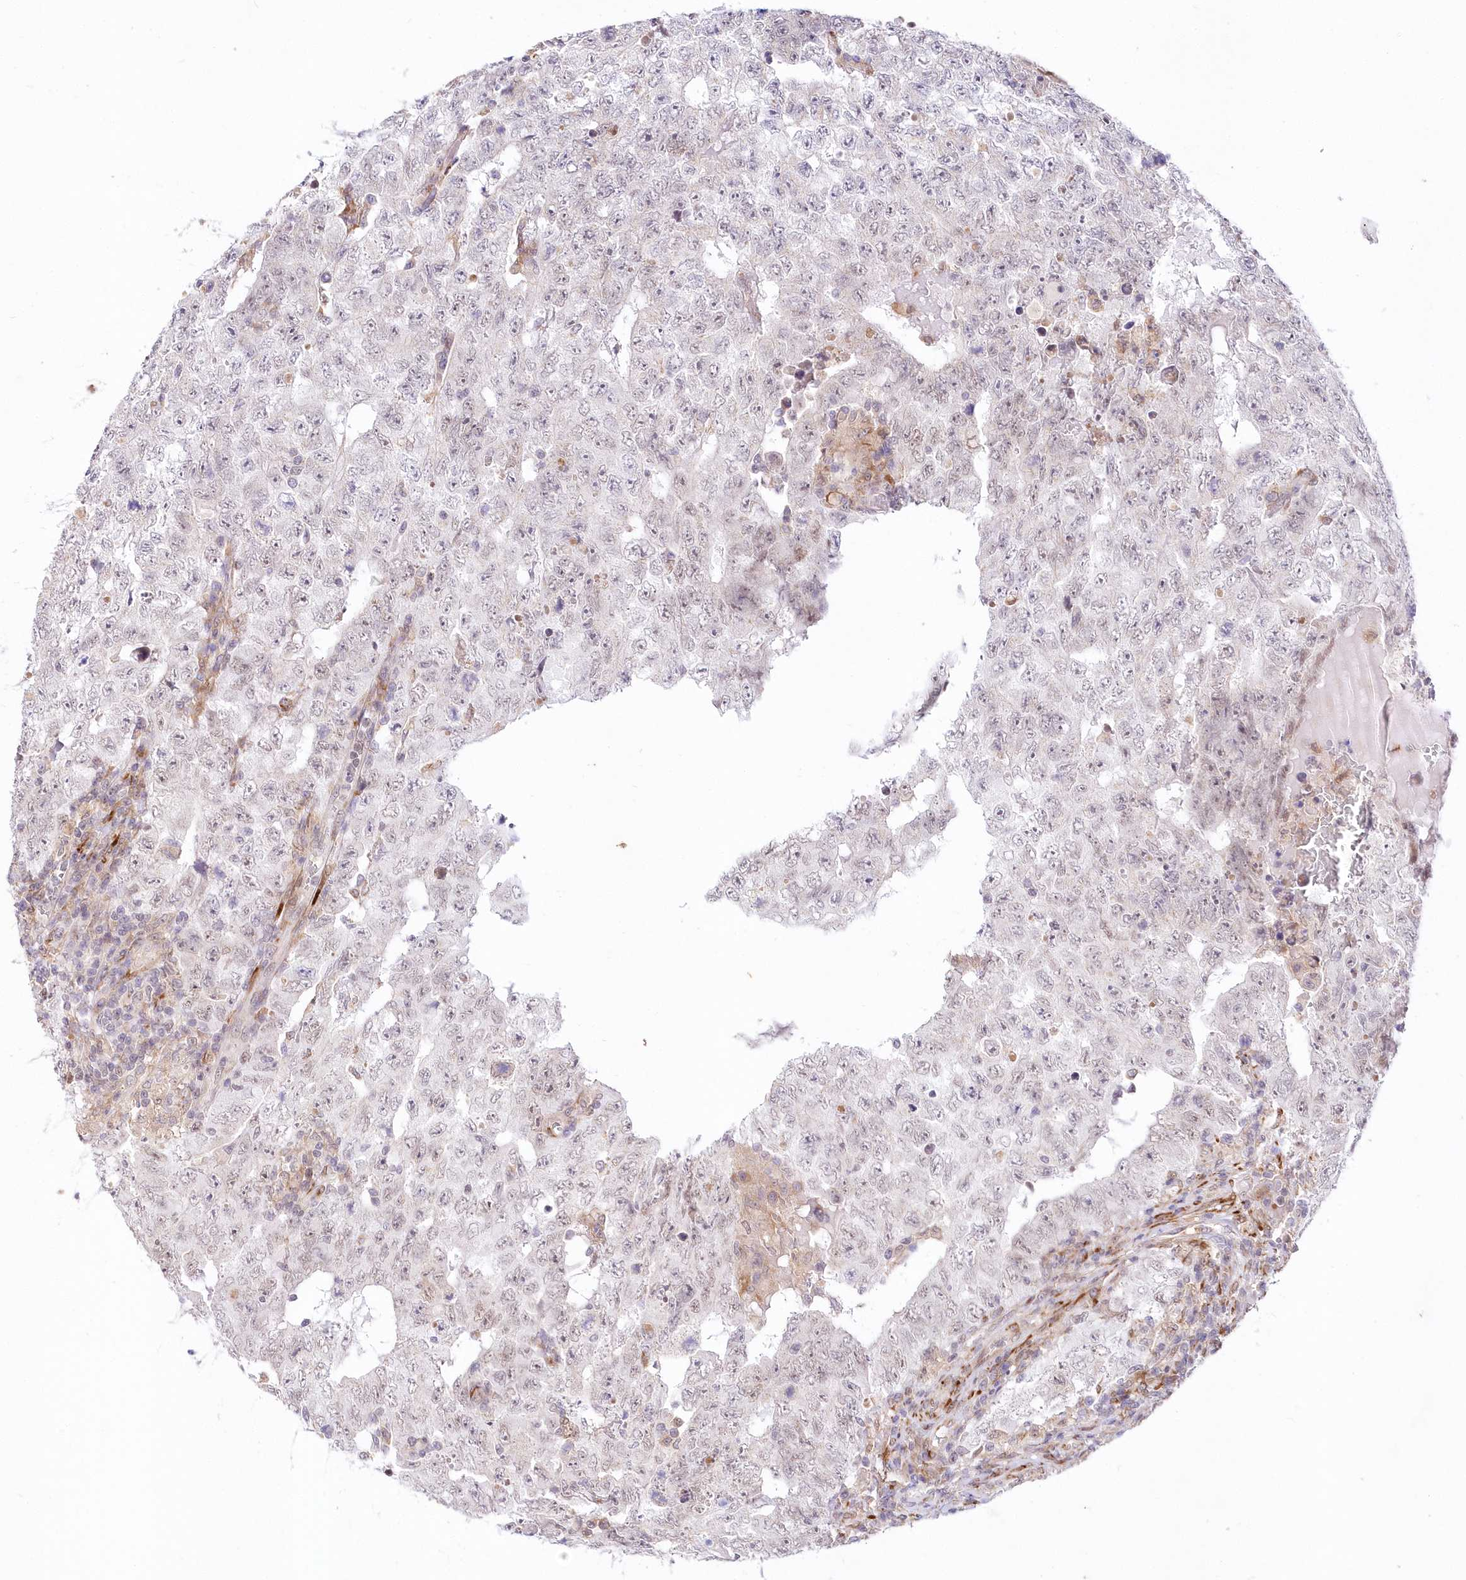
{"staining": {"intensity": "negative", "quantity": "none", "location": "none"}, "tissue": "testis cancer", "cell_type": "Tumor cells", "image_type": "cancer", "snomed": [{"axis": "morphology", "description": "Carcinoma, Embryonal, NOS"}, {"axis": "topography", "description": "Testis"}], "caption": "The image shows no staining of tumor cells in testis cancer.", "gene": "LDB1", "patient": {"sex": "male", "age": 26}}